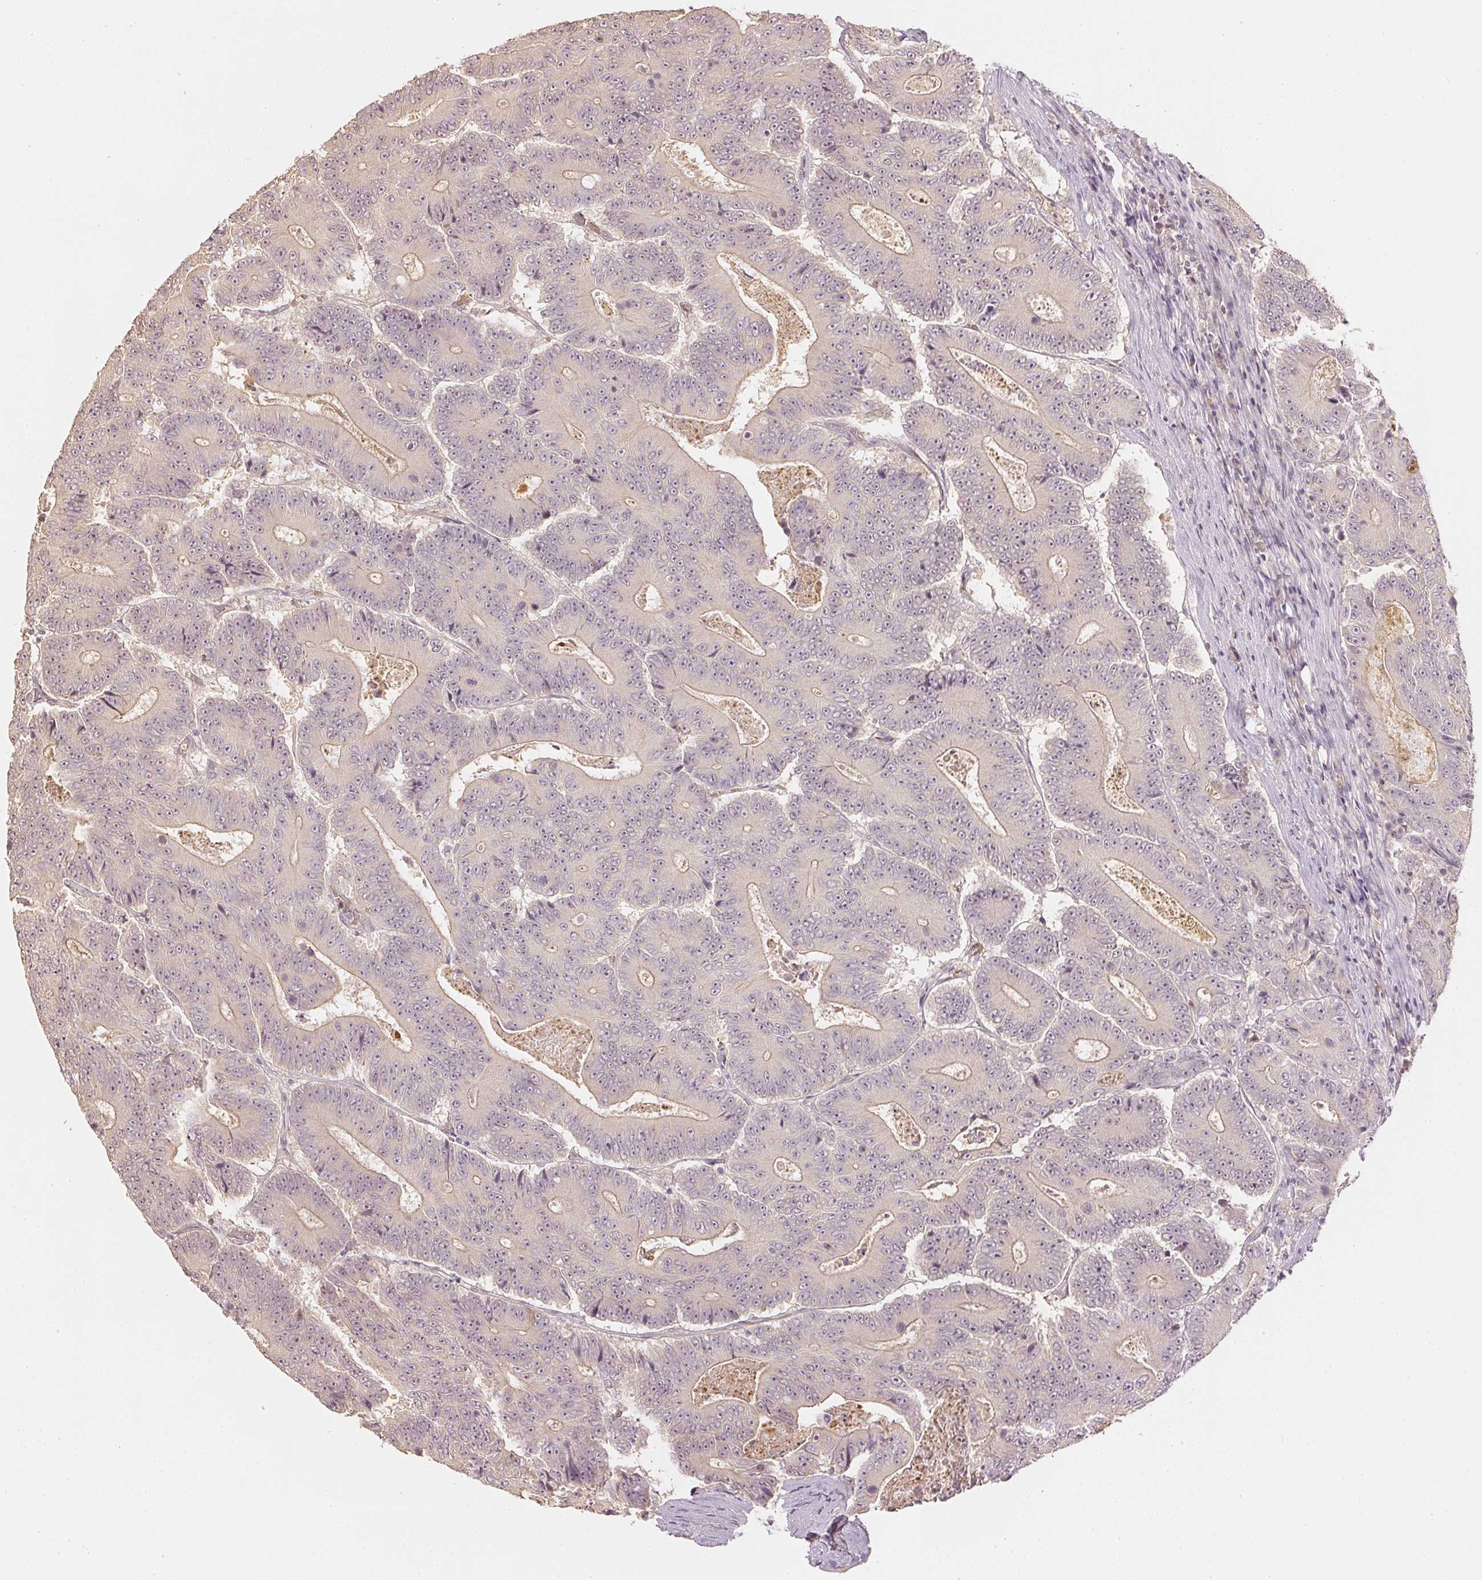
{"staining": {"intensity": "weak", "quantity": "25%-75%", "location": "cytoplasmic/membranous"}, "tissue": "colorectal cancer", "cell_type": "Tumor cells", "image_type": "cancer", "snomed": [{"axis": "morphology", "description": "Adenocarcinoma, NOS"}, {"axis": "topography", "description": "Colon"}], "caption": "IHC (DAB) staining of human colorectal cancer displays weak cytoplasmic/membranous protein positivity in about 25%-75% of tumor cells.", "gene": "GZMA", "patient": {"sex": "male", "age": 83}}